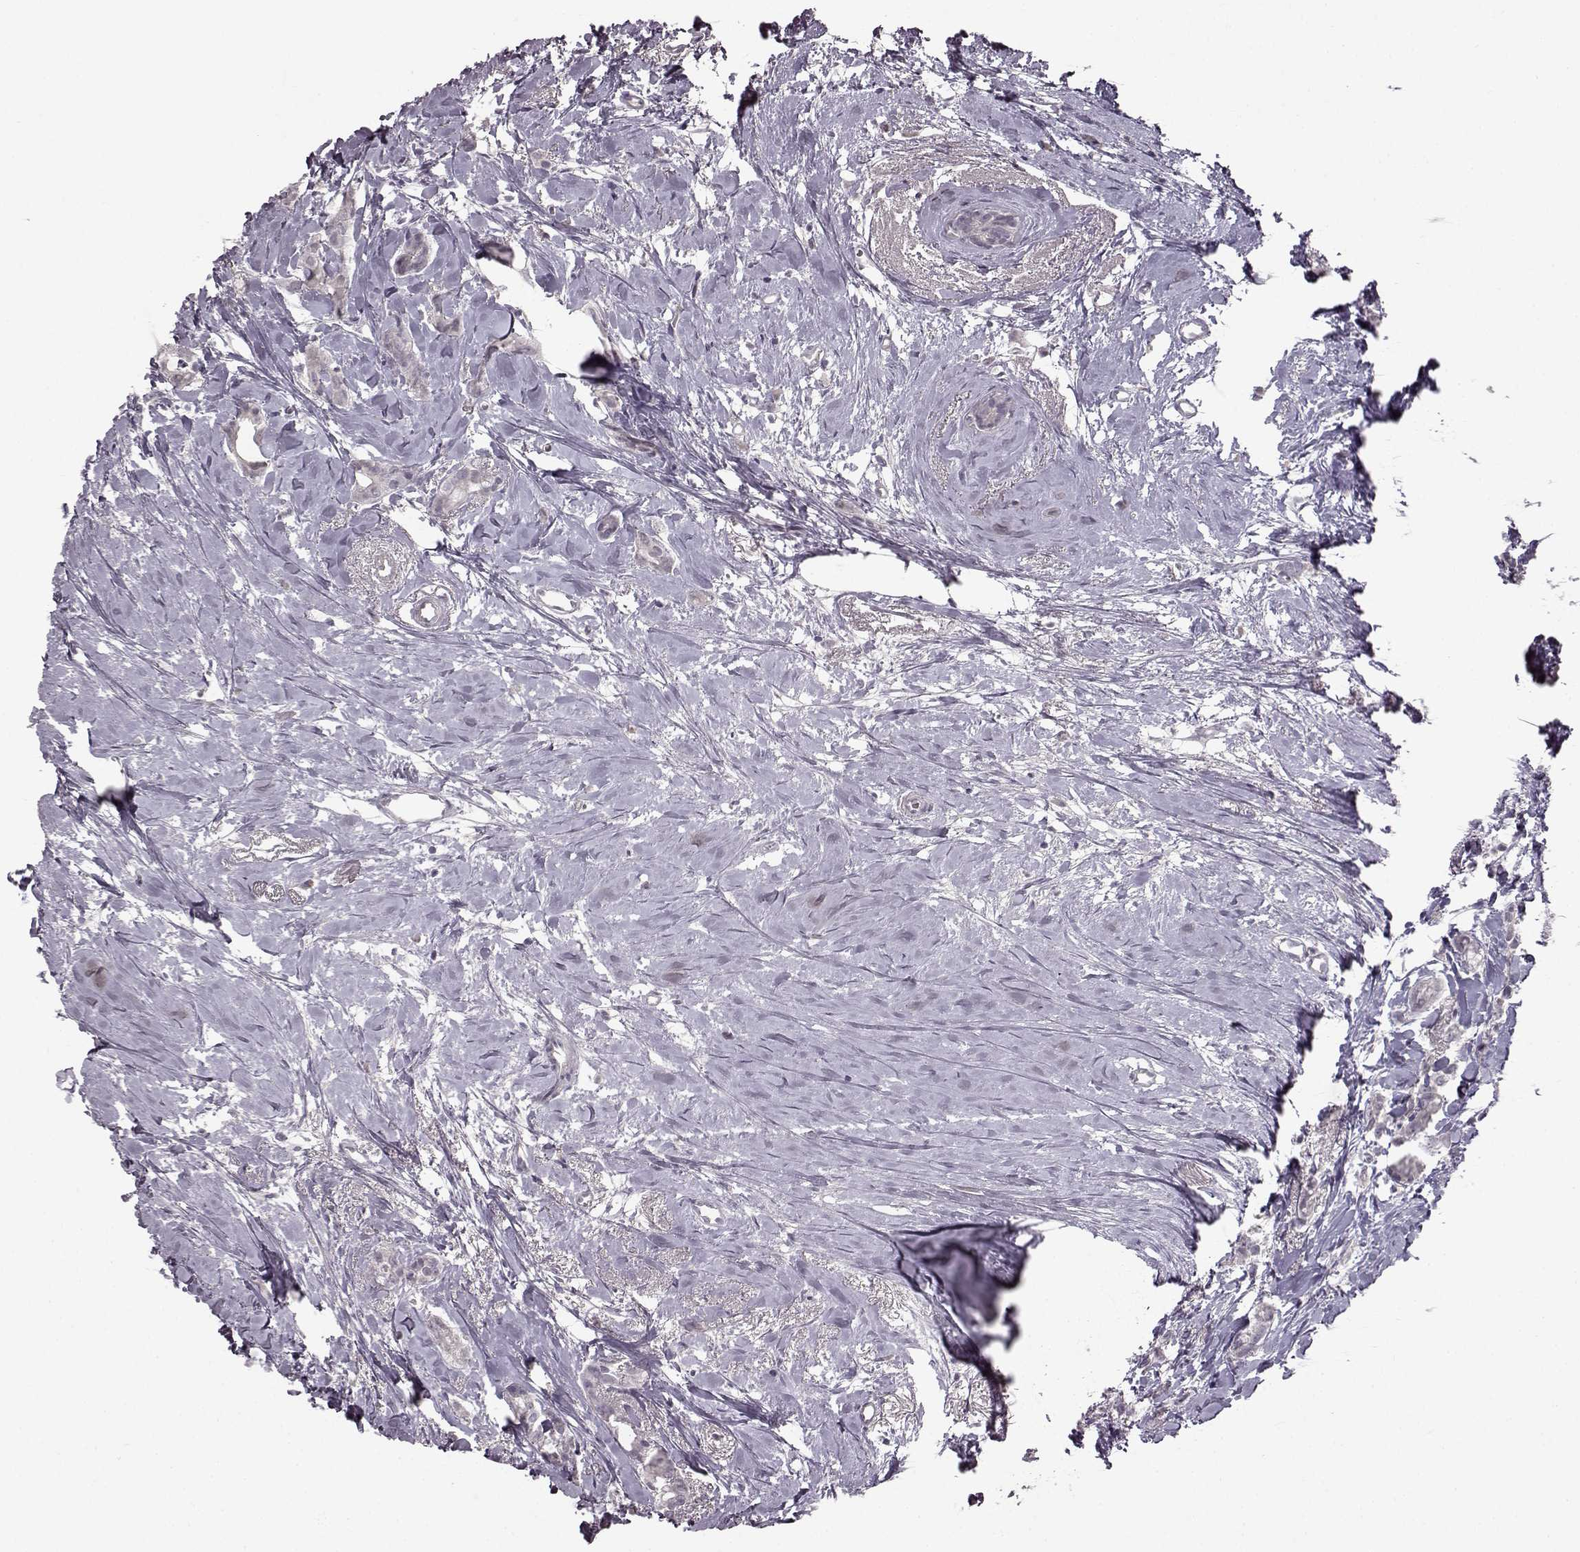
{"staining": {"intensity": "negative", "quantity": "none", "location": "none"}, "tissue": "breast cancer", "cell_type": "Tumor cells", "image_type": "cancer", "snomed": [{"axis": "morphology", "description": "Duct carcinoma"}, {"axis": "topography", "description": "Breast"}], "caption": "An image of breast cancer stained for a protein exhibits no brown staining in tumor cells. (DAB (3,3'-diaminobenzidine) immunohistochemistry with hematoxylin counter stain).", "gene": "LHB", "patient": {"sex": "female", "age": 40}}